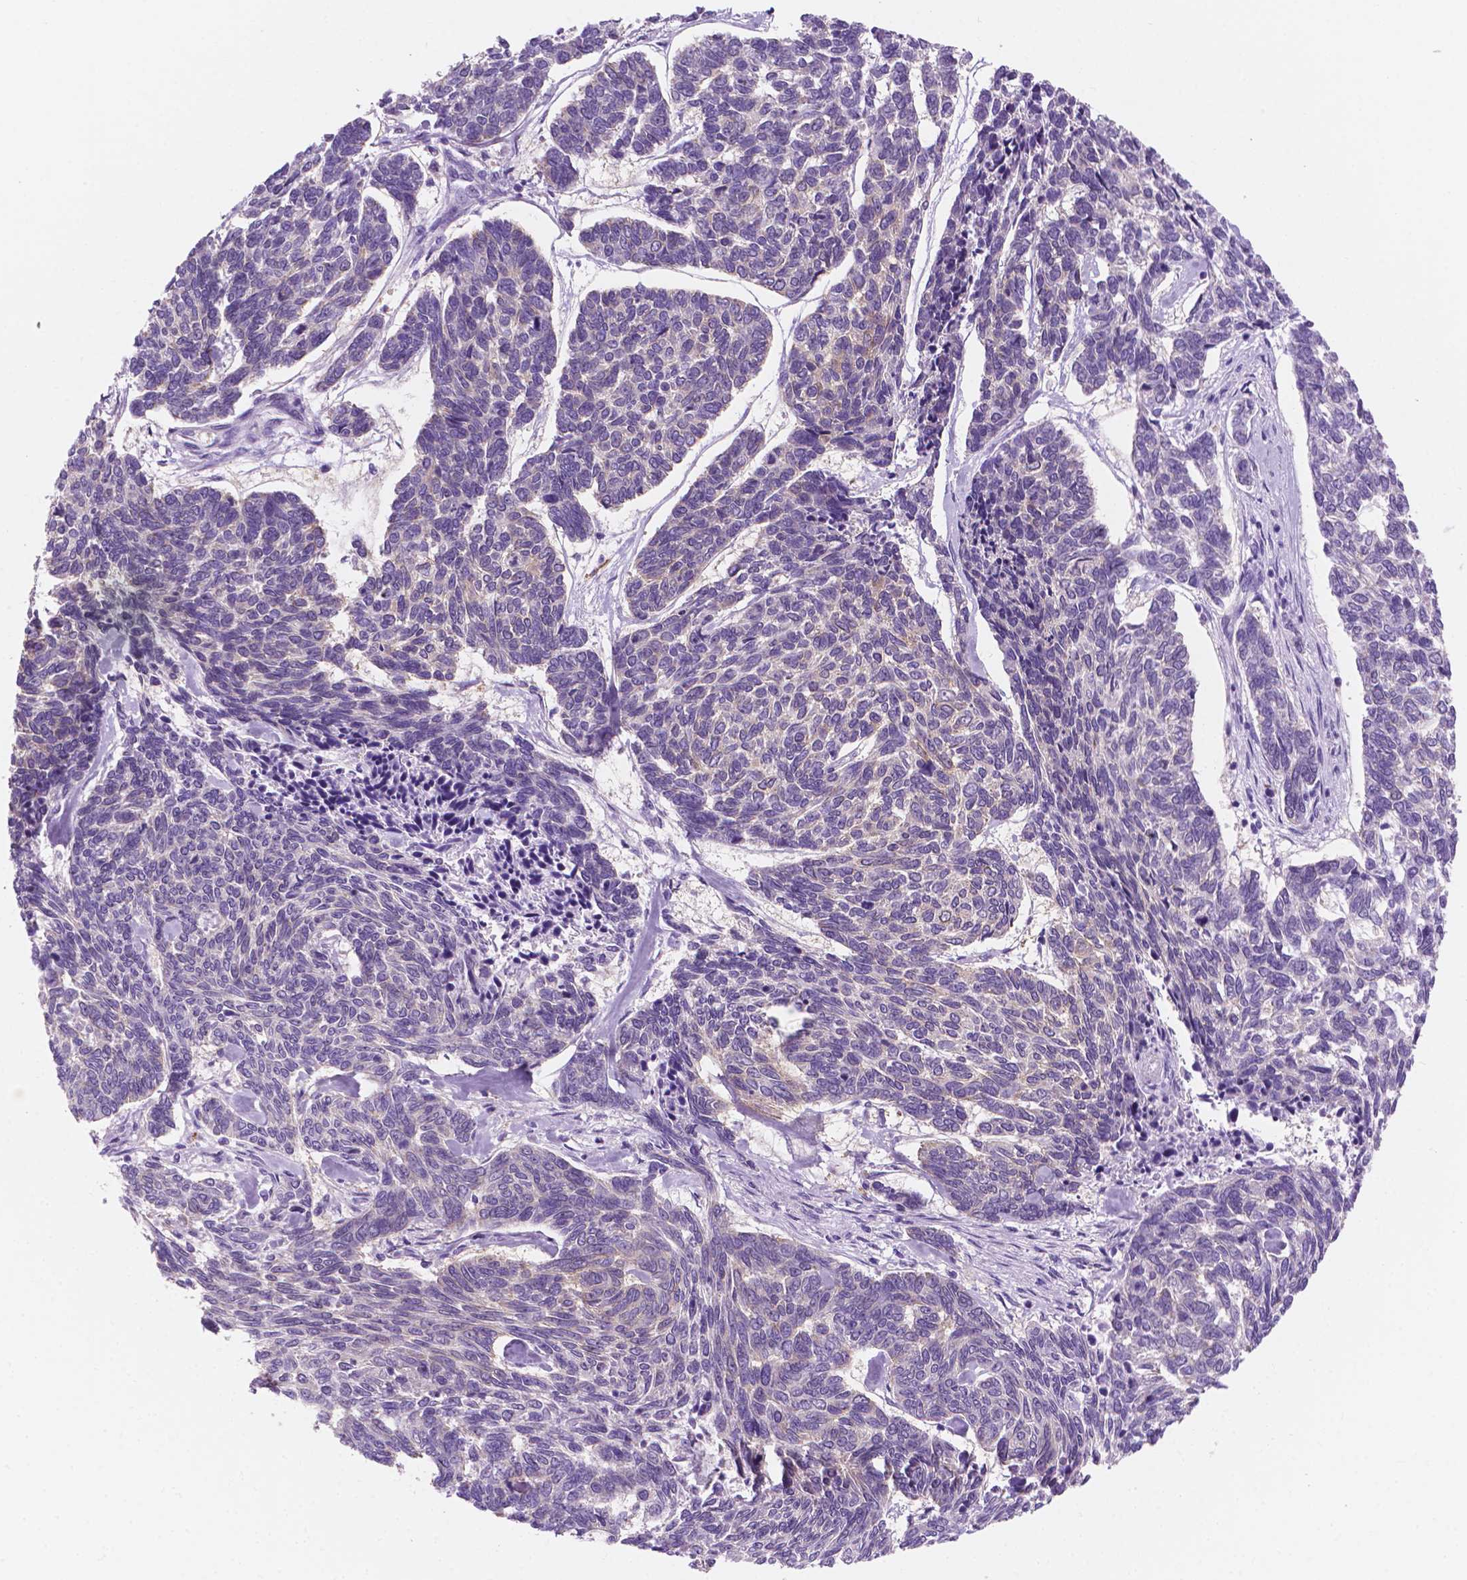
{"staining": {"intensity": "negative", "quantity": "none", "location": "none"}, "tissue": "skin cancer", "cell_type": "Tumor cells", "image_type": "cancer", "snomed": [{"axis": "morphology", "description": "Basal cell carcinoma"}, {"axis": "topography", "description": "Skin"}], "caption": "High magnification brightfield microscopy of skin cancer stained with DAB (brown) and counterstained with hematoxylin (blue): tumor cells show no significant positivity.", "gene": "EPPK1", "patient": {"sex": "female", "age": 65}}